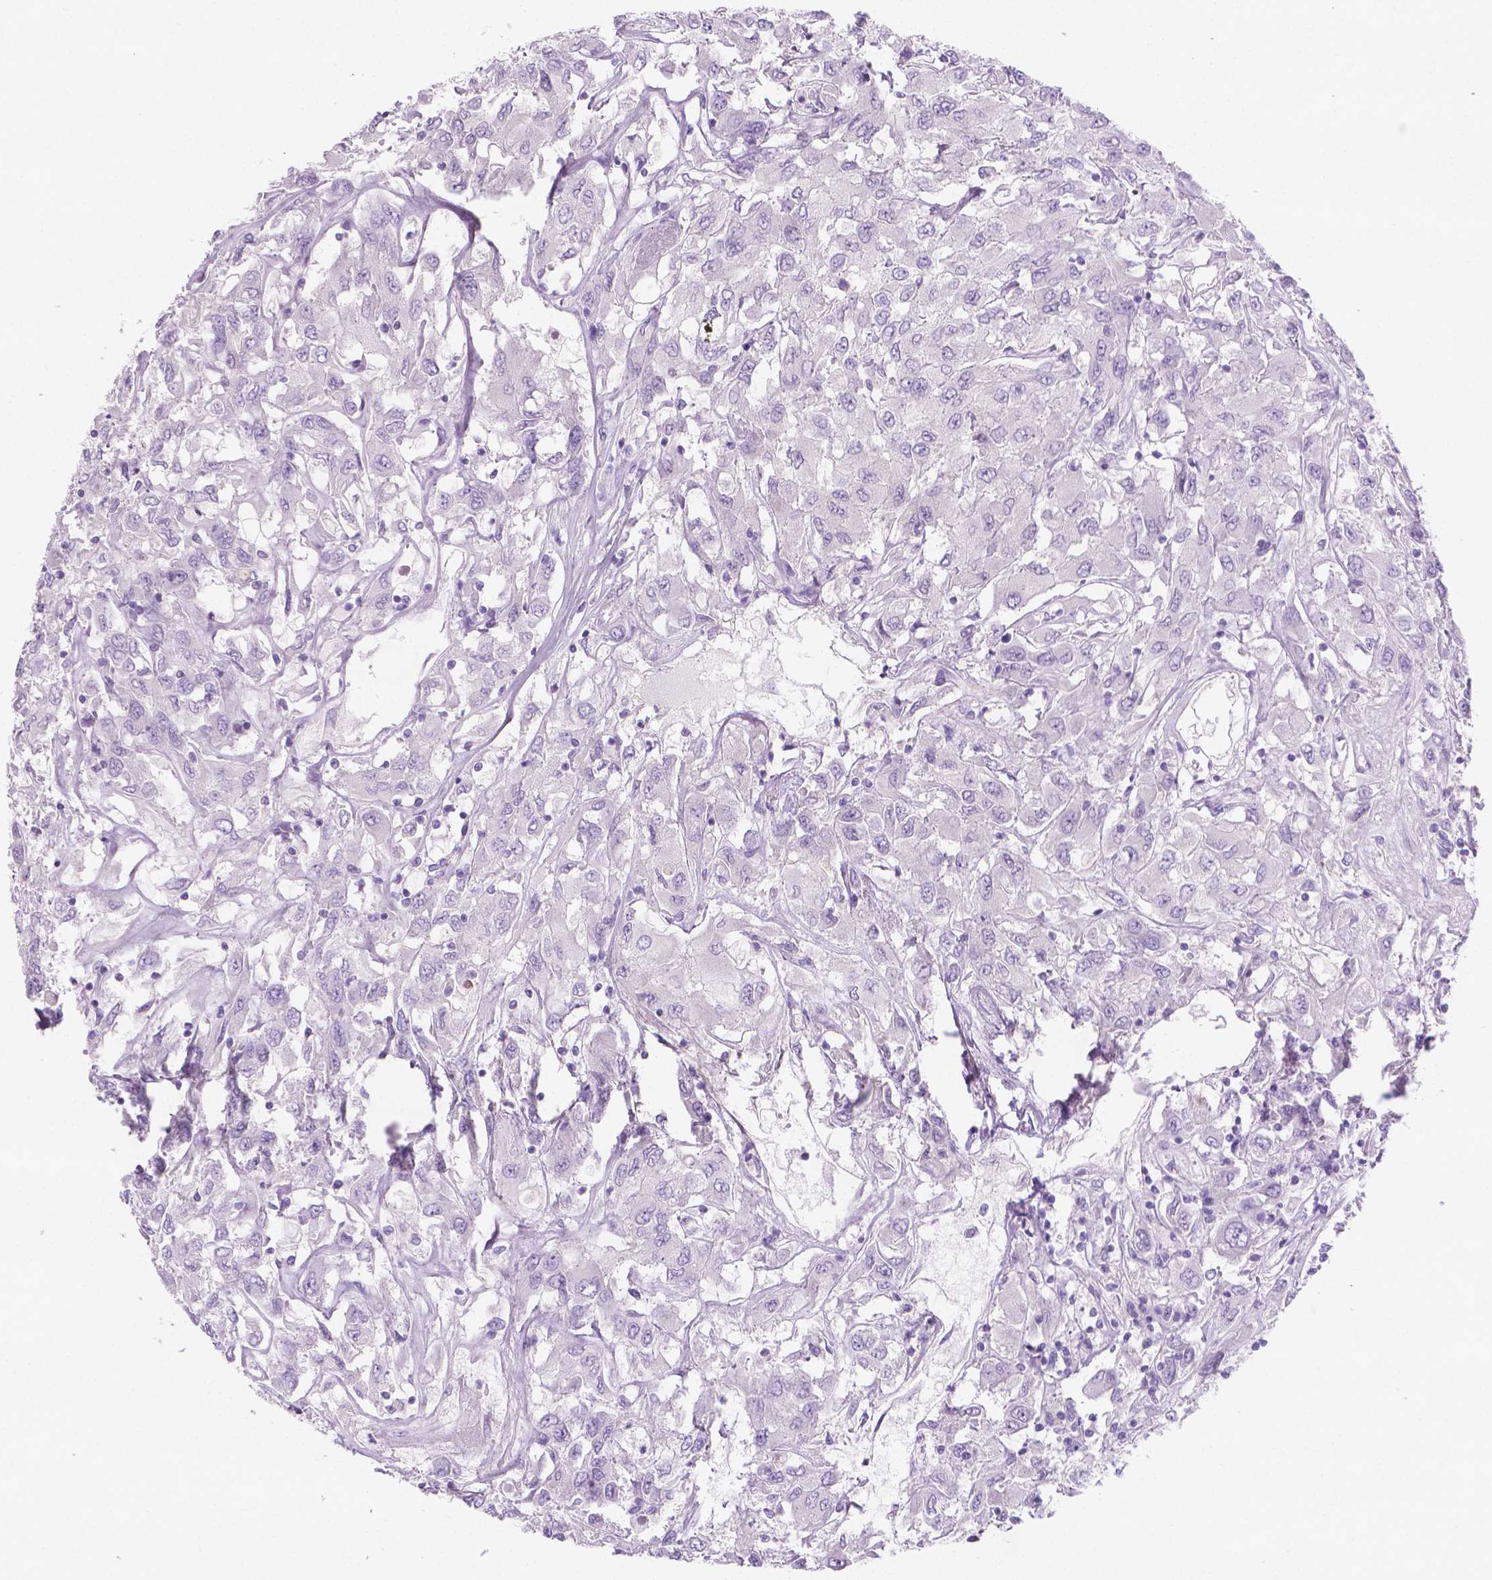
{"staining": {"intensity": "negative", "quantity": "none", "location": "none"}, "tissue": "renal cancer", "cell_type": "Tumor cells", "image_type": "cancer", "snomed": [{"axis": "morphology", "description": "Adenocarcinoma, NOS"}, {"axis": "topography", "description": "Kidney"}], "caption": "This micrograph is of adenocarcinoma (renal) stained with immunohistochemistry (IHC) to label a protein in brown with the nuclei are counter-stained blue. There is no positivity in tumor cells. (Stains: DAB (3,3'-diaminobenzidine) immunohistochemistry (IHC) with hematoxylin counter stain, Microscopy: brightfield microscopy at high magnification).", "gene": "FASN", "patient": {"sex": "female", "age": 76}}